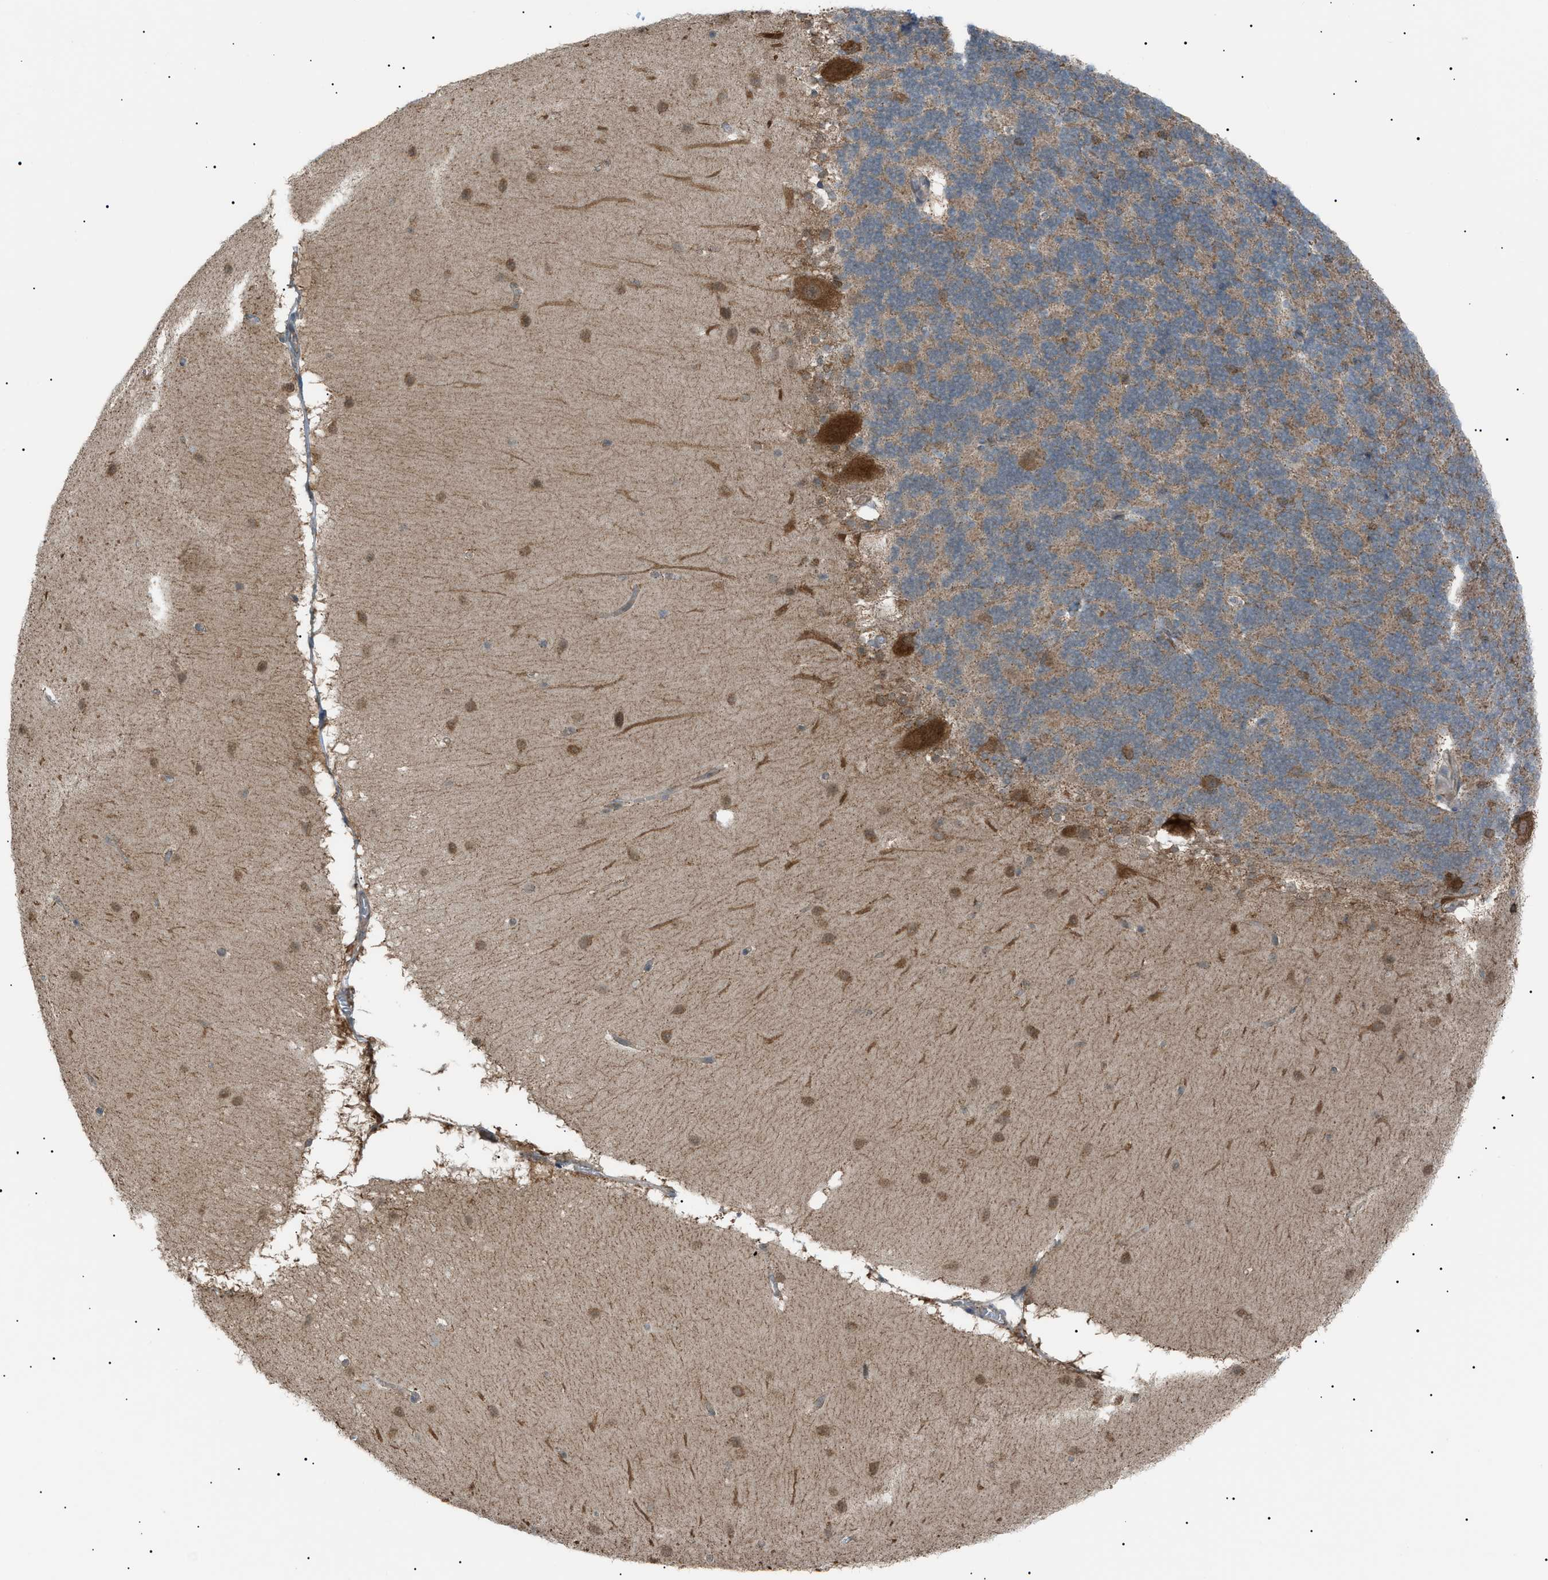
{"staining": {"intensity": "moderate", "quantity": "<25%", "location": "cytoplasmic/membranous"}, "tissue": "cerebellum", "cell_type": "Cells in granular layer", "image_type": "normal", "snomed": [{"axis": "morphology", "description": "Normal tissue, NOS"}, {"axis": "topography", "description": "Cerebellum"}], "caption": "Protein positivity by IHC shows moderate cytoplasmic/membranous positivity in approximately <25% of cells in granular layer in benign cerebellum.", "gene": "LPIN2", "patient": {"sex": "female", "age": 19}}